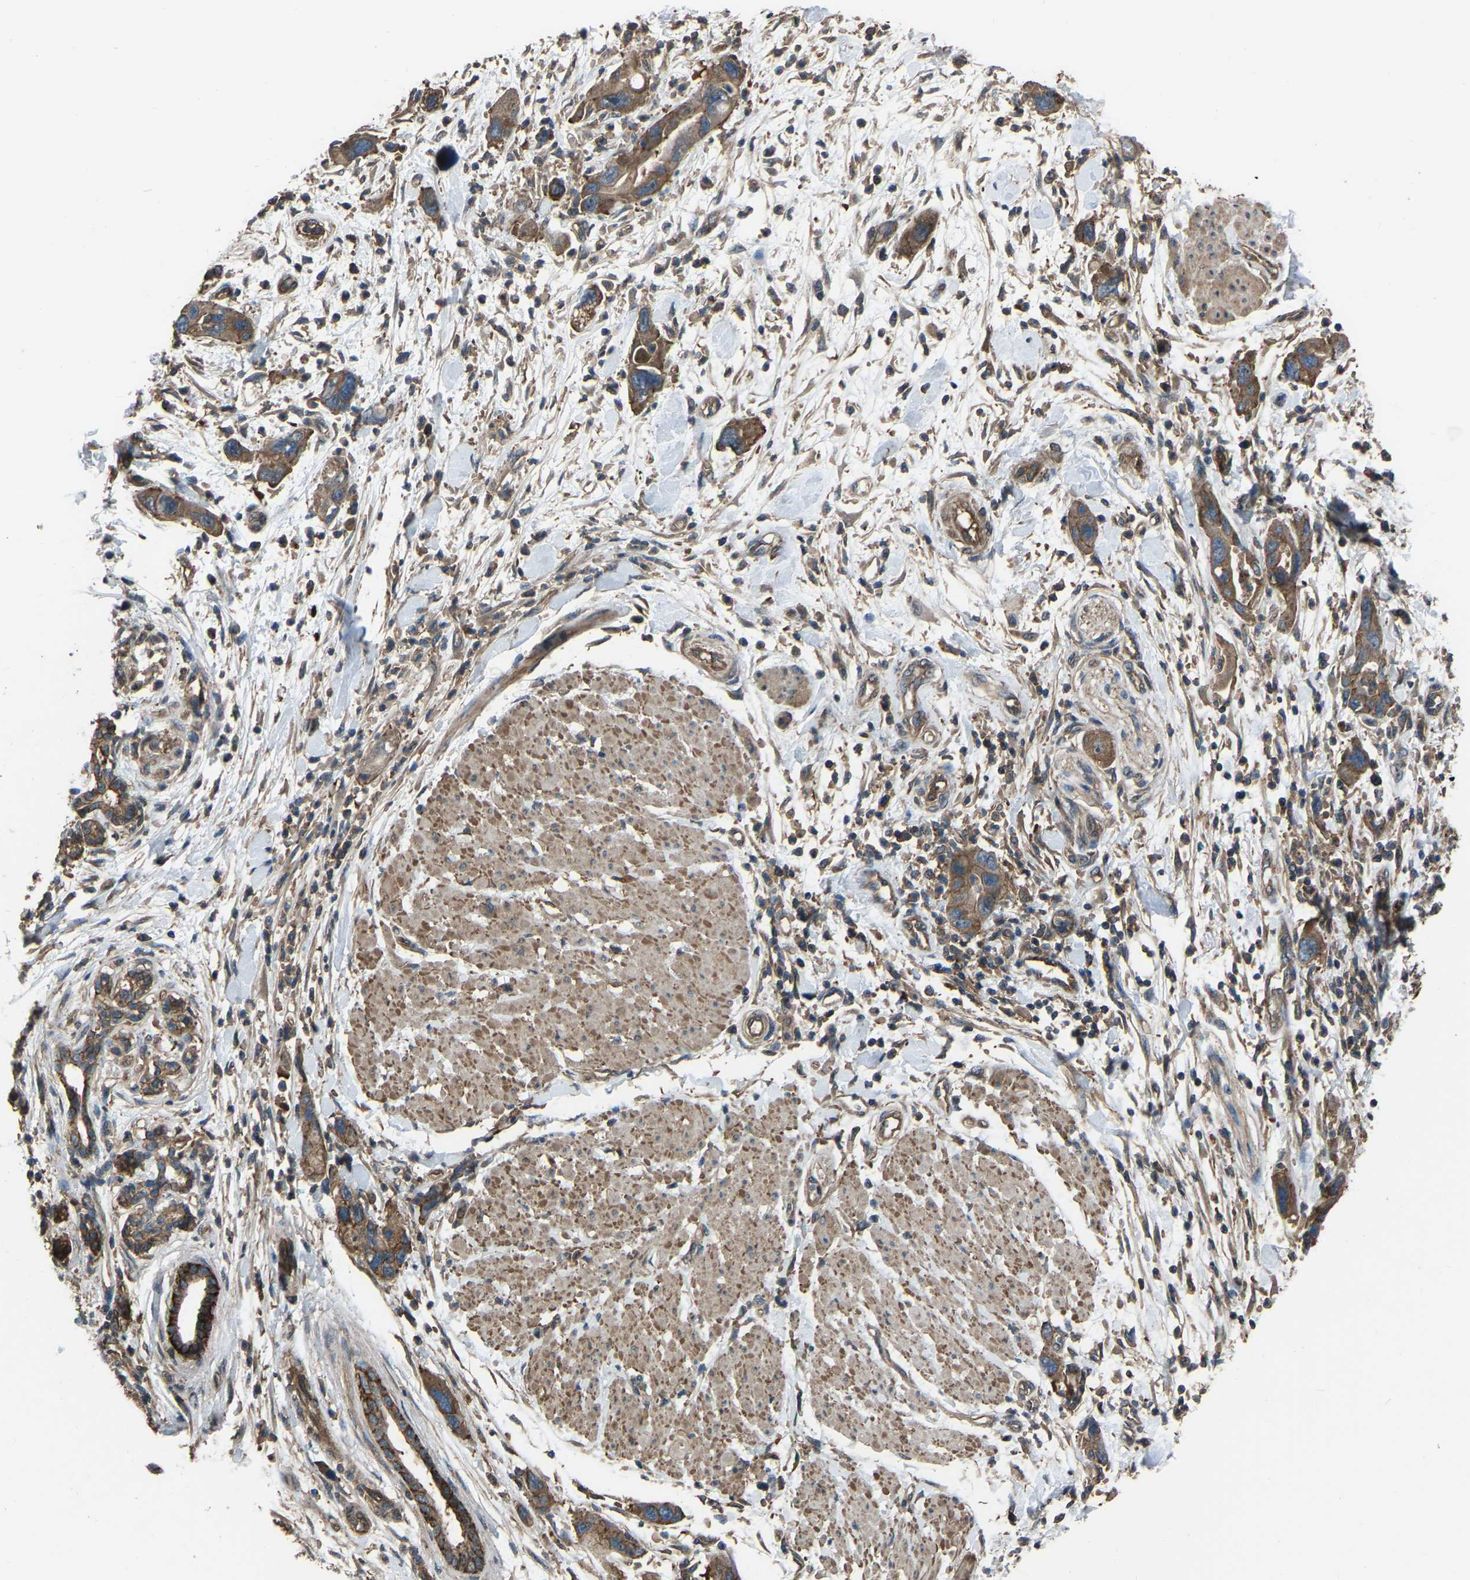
{"staining": {"intensity": "moderate", "quantity": ">75%", "location": "cytoplasmic/membranous"}, "tissue": "pancreatic cancer", "cell_type": "Tumor cells", "image_type": "cancer", "snomed": [{"axis": "morphology", "description": "Normal tissue, NOS"}, {"axis": "morphology", "description": "Adenocarcinoma, NOS"}, {"axis": "topography", "description": "Pancreas"}], "caption": "Pancreatic cancer (adenocarcinoma) stained with a protein marker reveals moderate staining in tumor cells.", "gene": "SLC4A2", "patient": {"sex": "female", "age": 71}}